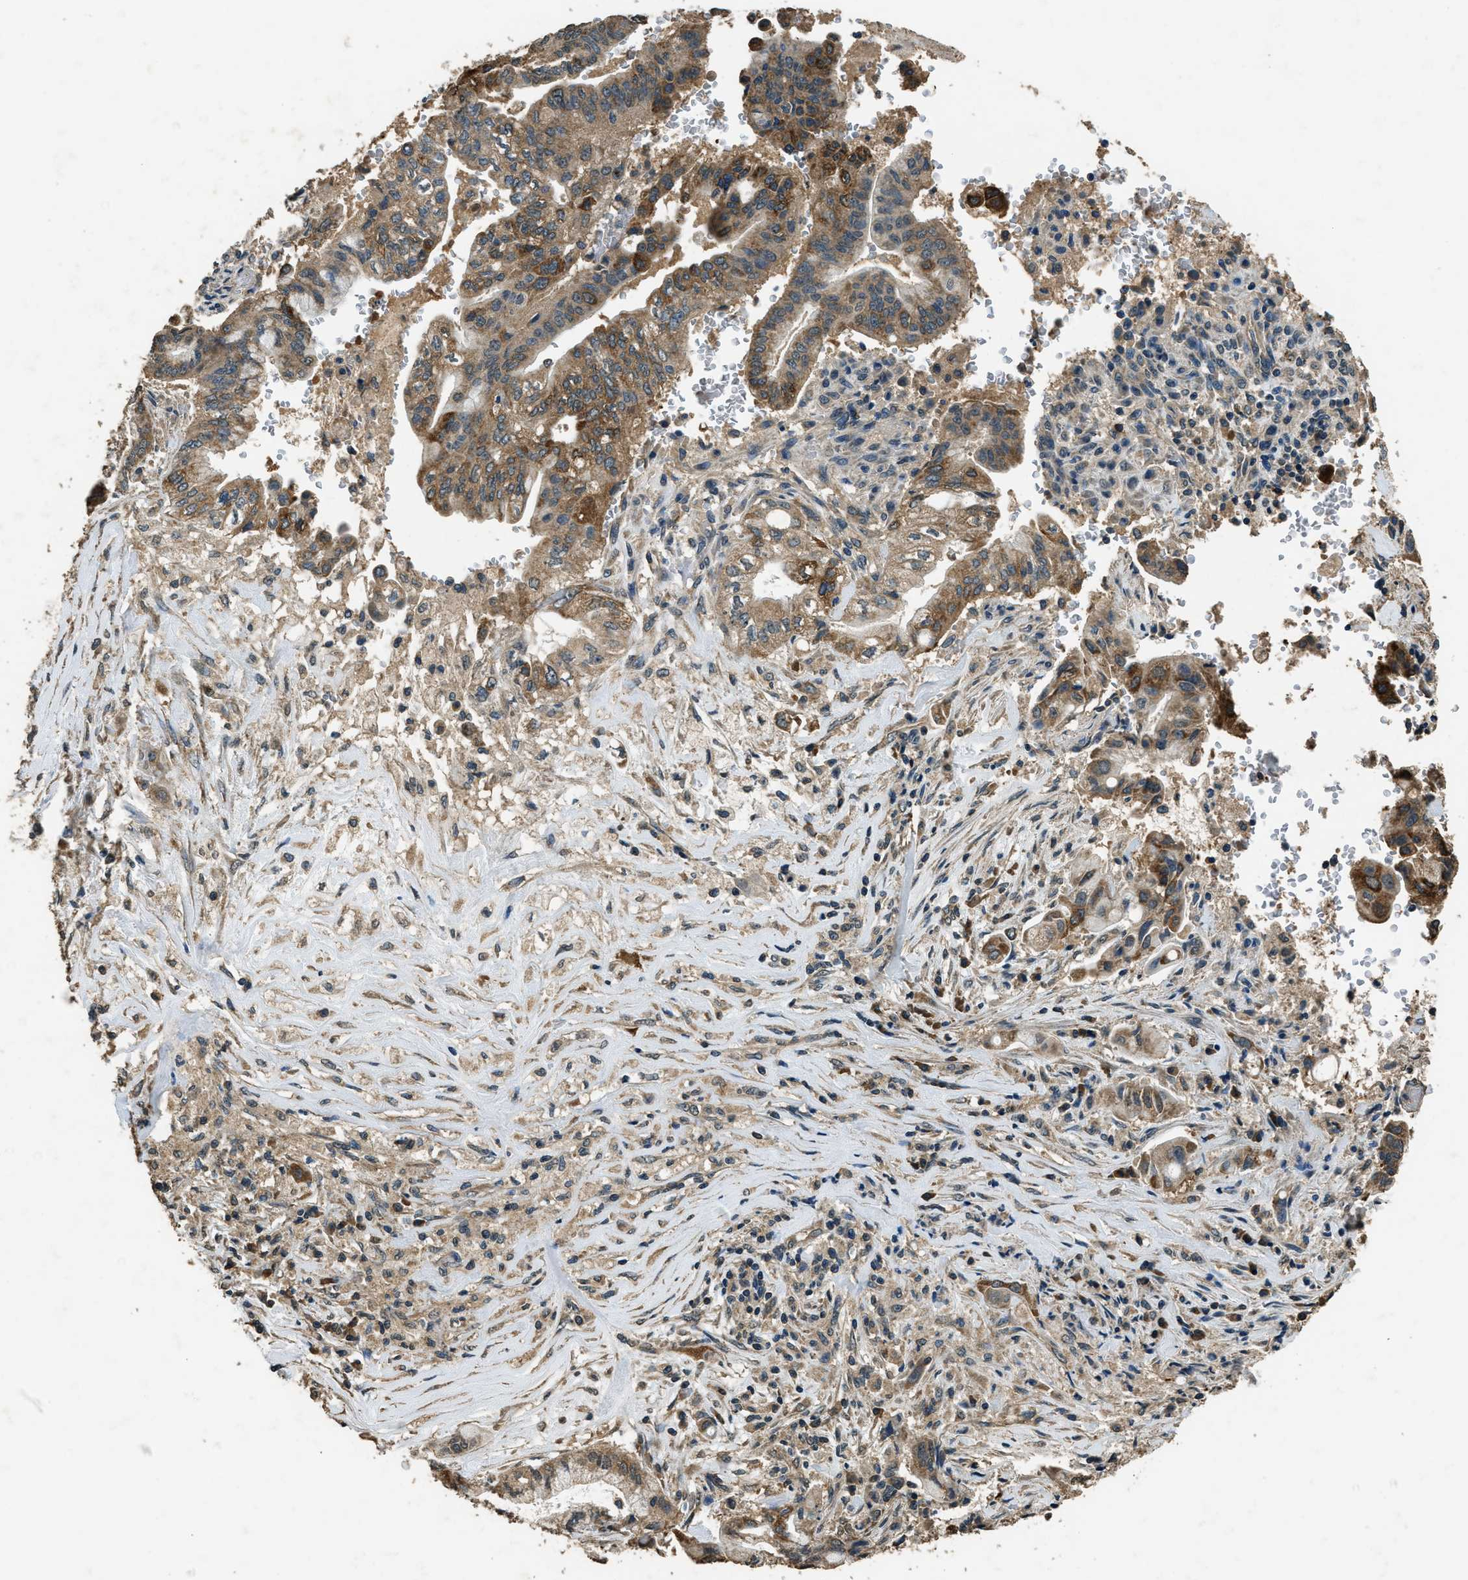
{"staining": {"intensity": "moderate", "quantity": ">75%", "location": "cytoplasmic/membranous"}, "tissue": "pancreatic cancer", "cell_type": "Tumor cells", "image_type": "cancer", "snomed": [{"axis": "morphology", "description": "Adenocarcinoma, NOS"}, {"axis": "topography", "description": "Pancreas"}], "caption": "Pancreatic cancer tissue shows moderate cytoplasmic/membranous expression in about >75% of tumor cells", "gene": "SALL3", "patient": {"sex": "female", "age": 73}}